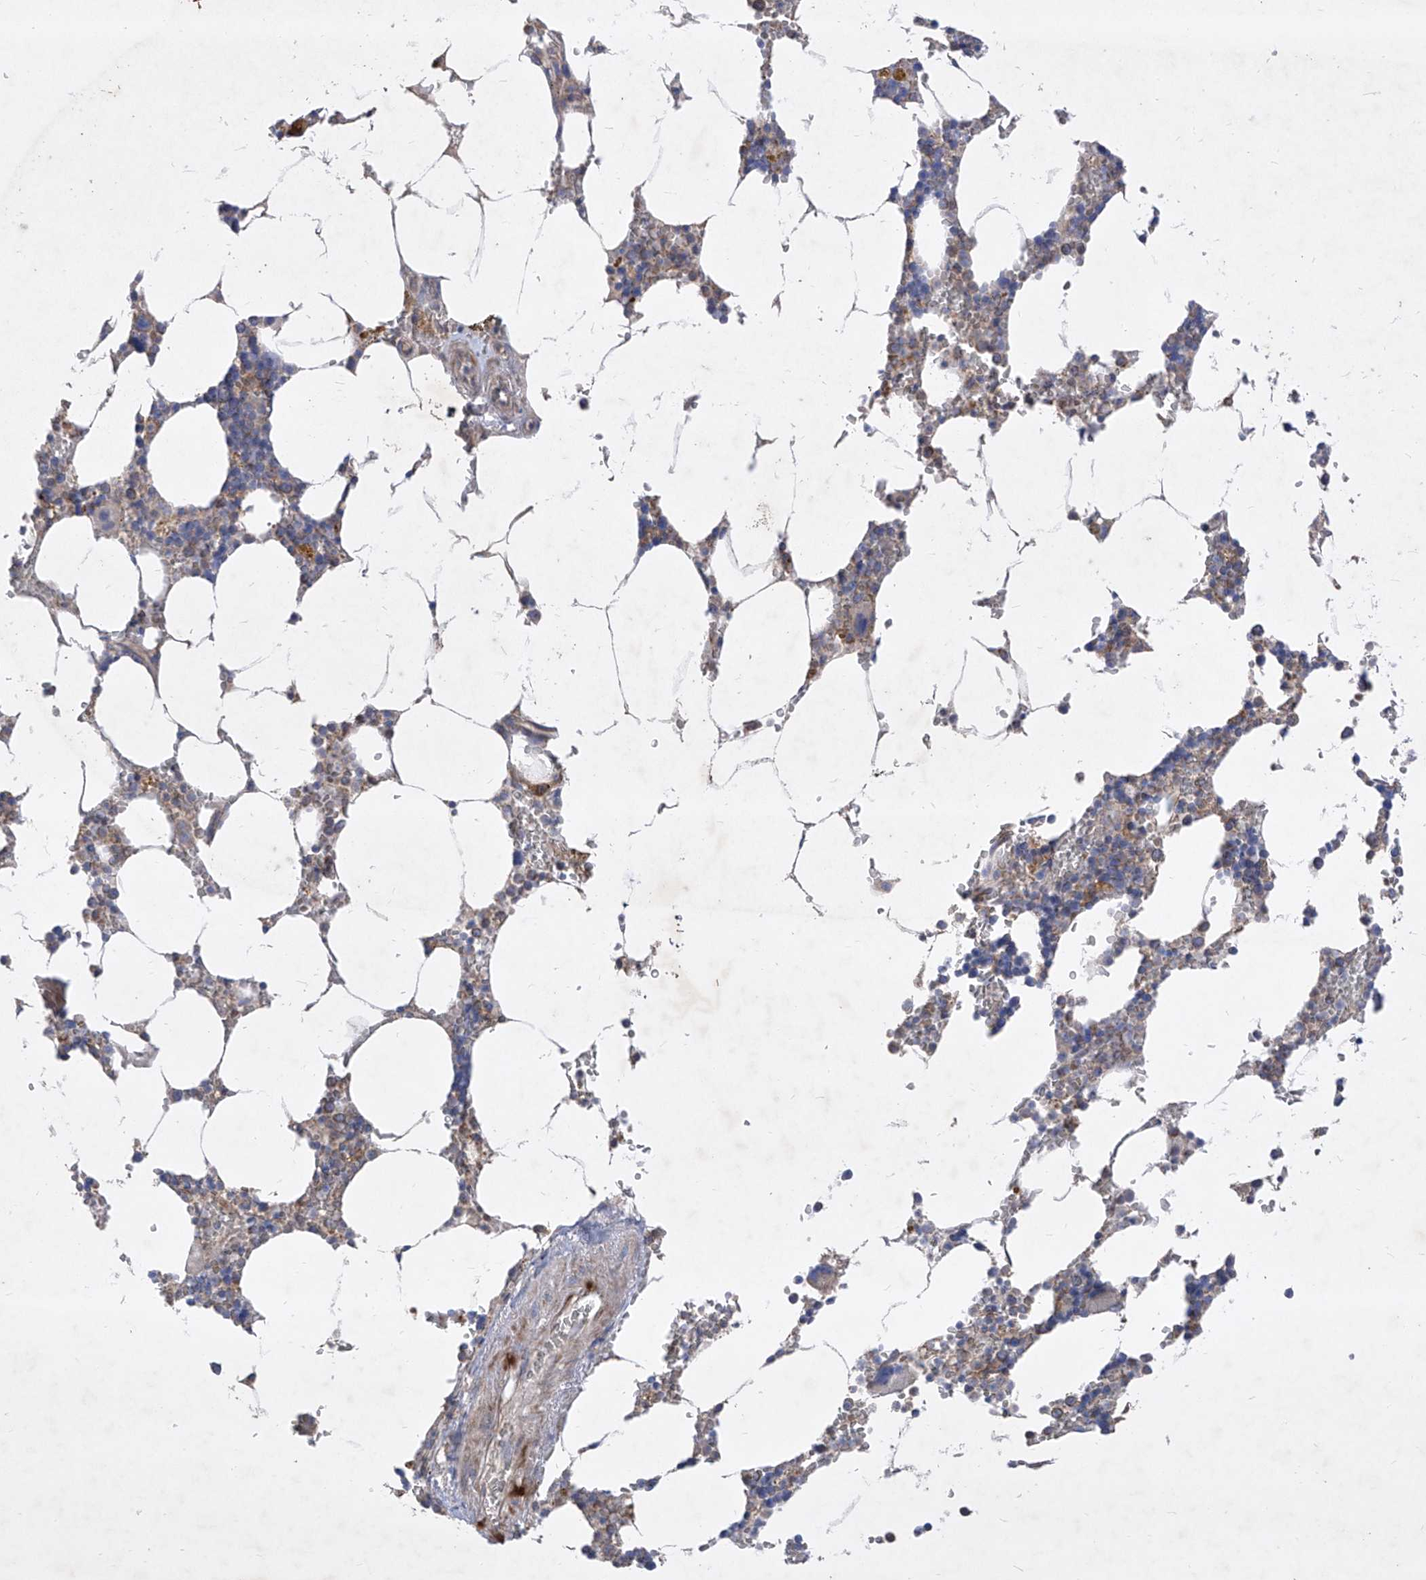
{"staining": {"intensity": "negative", "quantity": "none", "location": "none"}, "tissue": "bone marrow", "cell_type": "Hematopoietic cells", "image_type": "normal", "snomed": [{"axis": "morphology", "description": "Normal tissue, NOS"}, {"axis": "topography", "description": "Bone marrow"}], "caption": "This is an immunohistochemistry (IHC) histopathology image of normal bone marrow. There is no staining in hematopoietic cells.", "gene": "COQ3", "patient": {"sex": "male", "age": 70}}